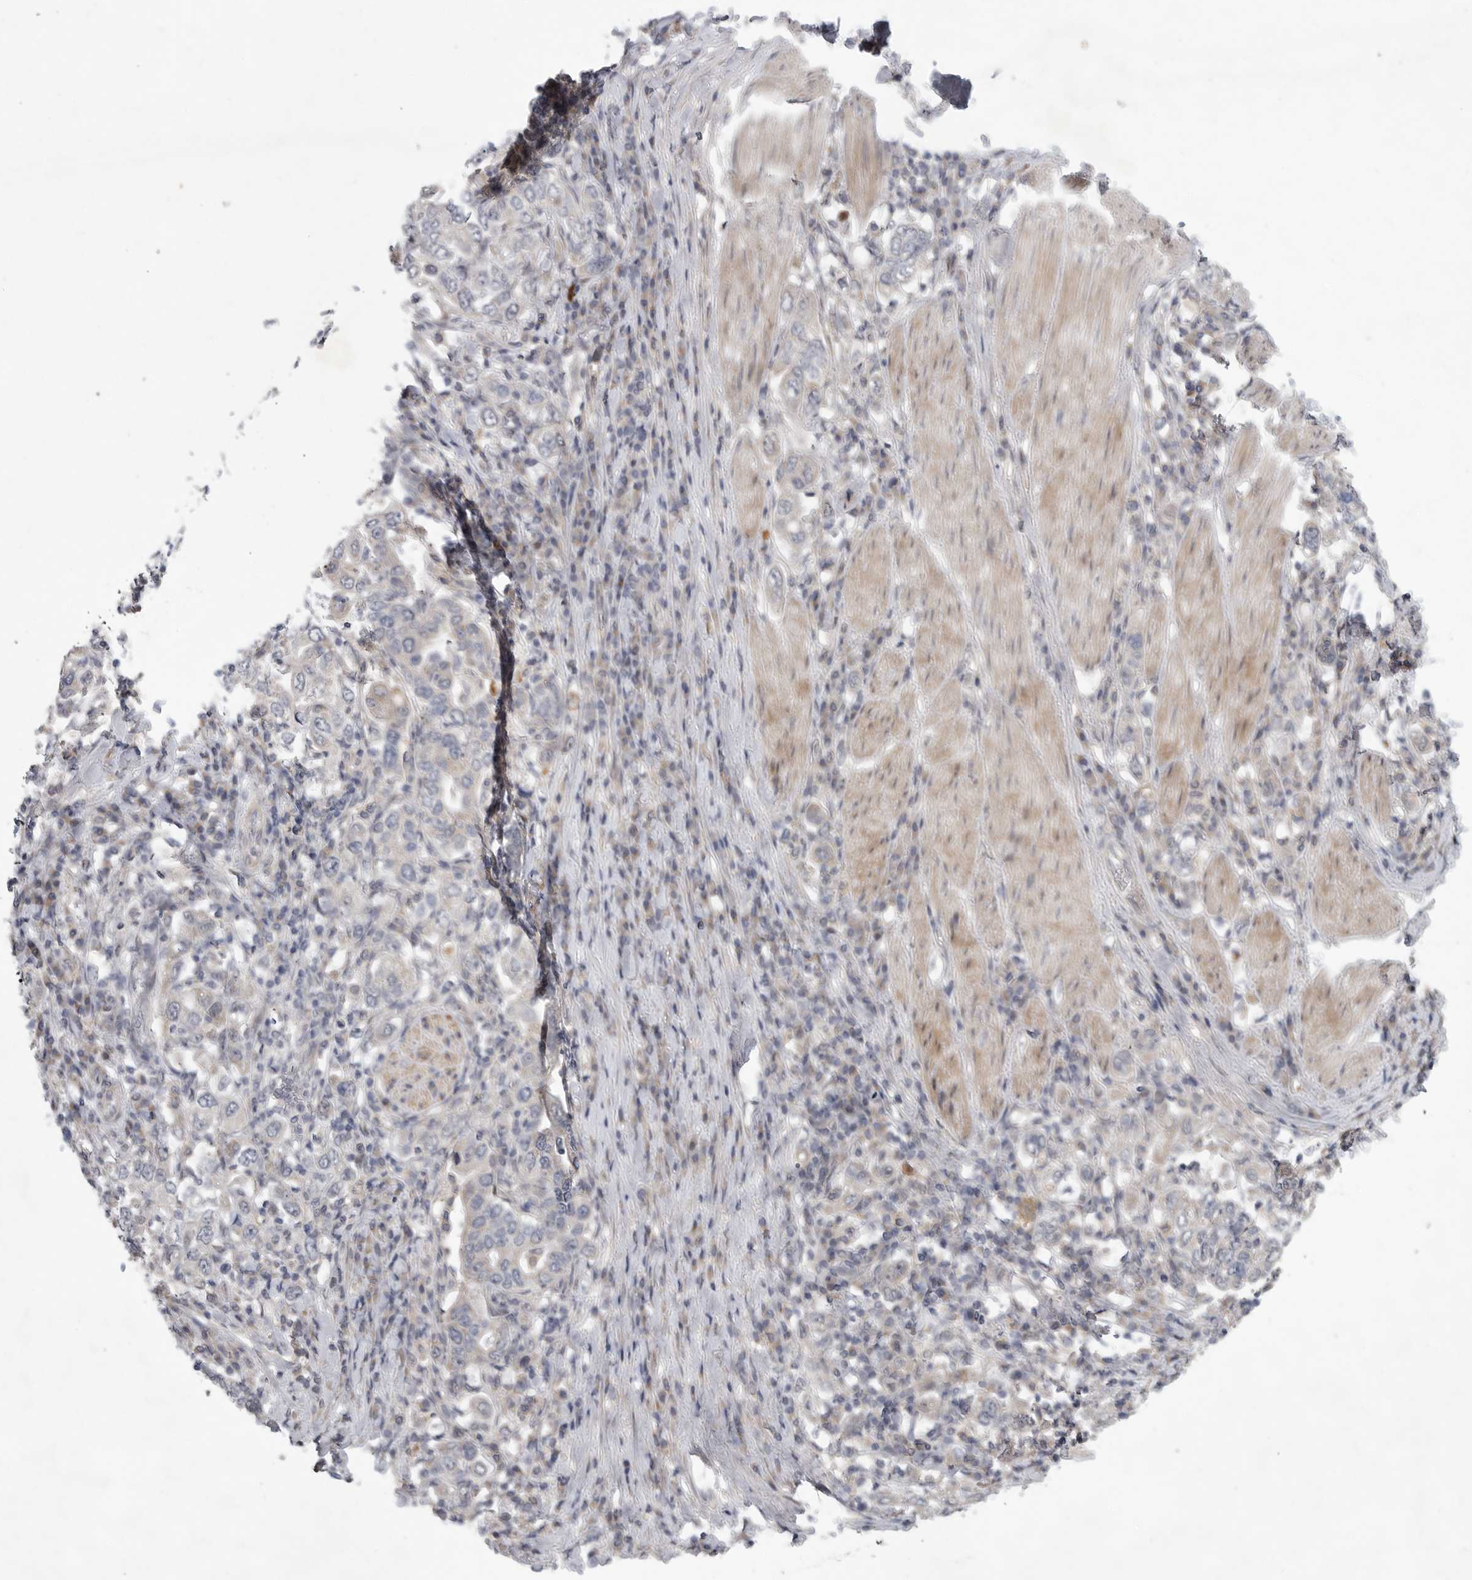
{"staining": {"intensity": "negative", "quantity": "none", "location": "none"}, "tissue": "stomach cancer", "cell_type": "Tumor cells", "image_type": "cancer", "snomed": [{"axis": "morphology", "description": "Adenocarcinoma, NOS"}, {"axis": "topography", "description": "Stomach, upper"}], "caption": "Stomach cancer (adenocarcinoma) stained for a protein using IHC exhibits no expression tumor cells.", "gene": "FBXO43", "patient": {"sex": "male", "age": 62}}